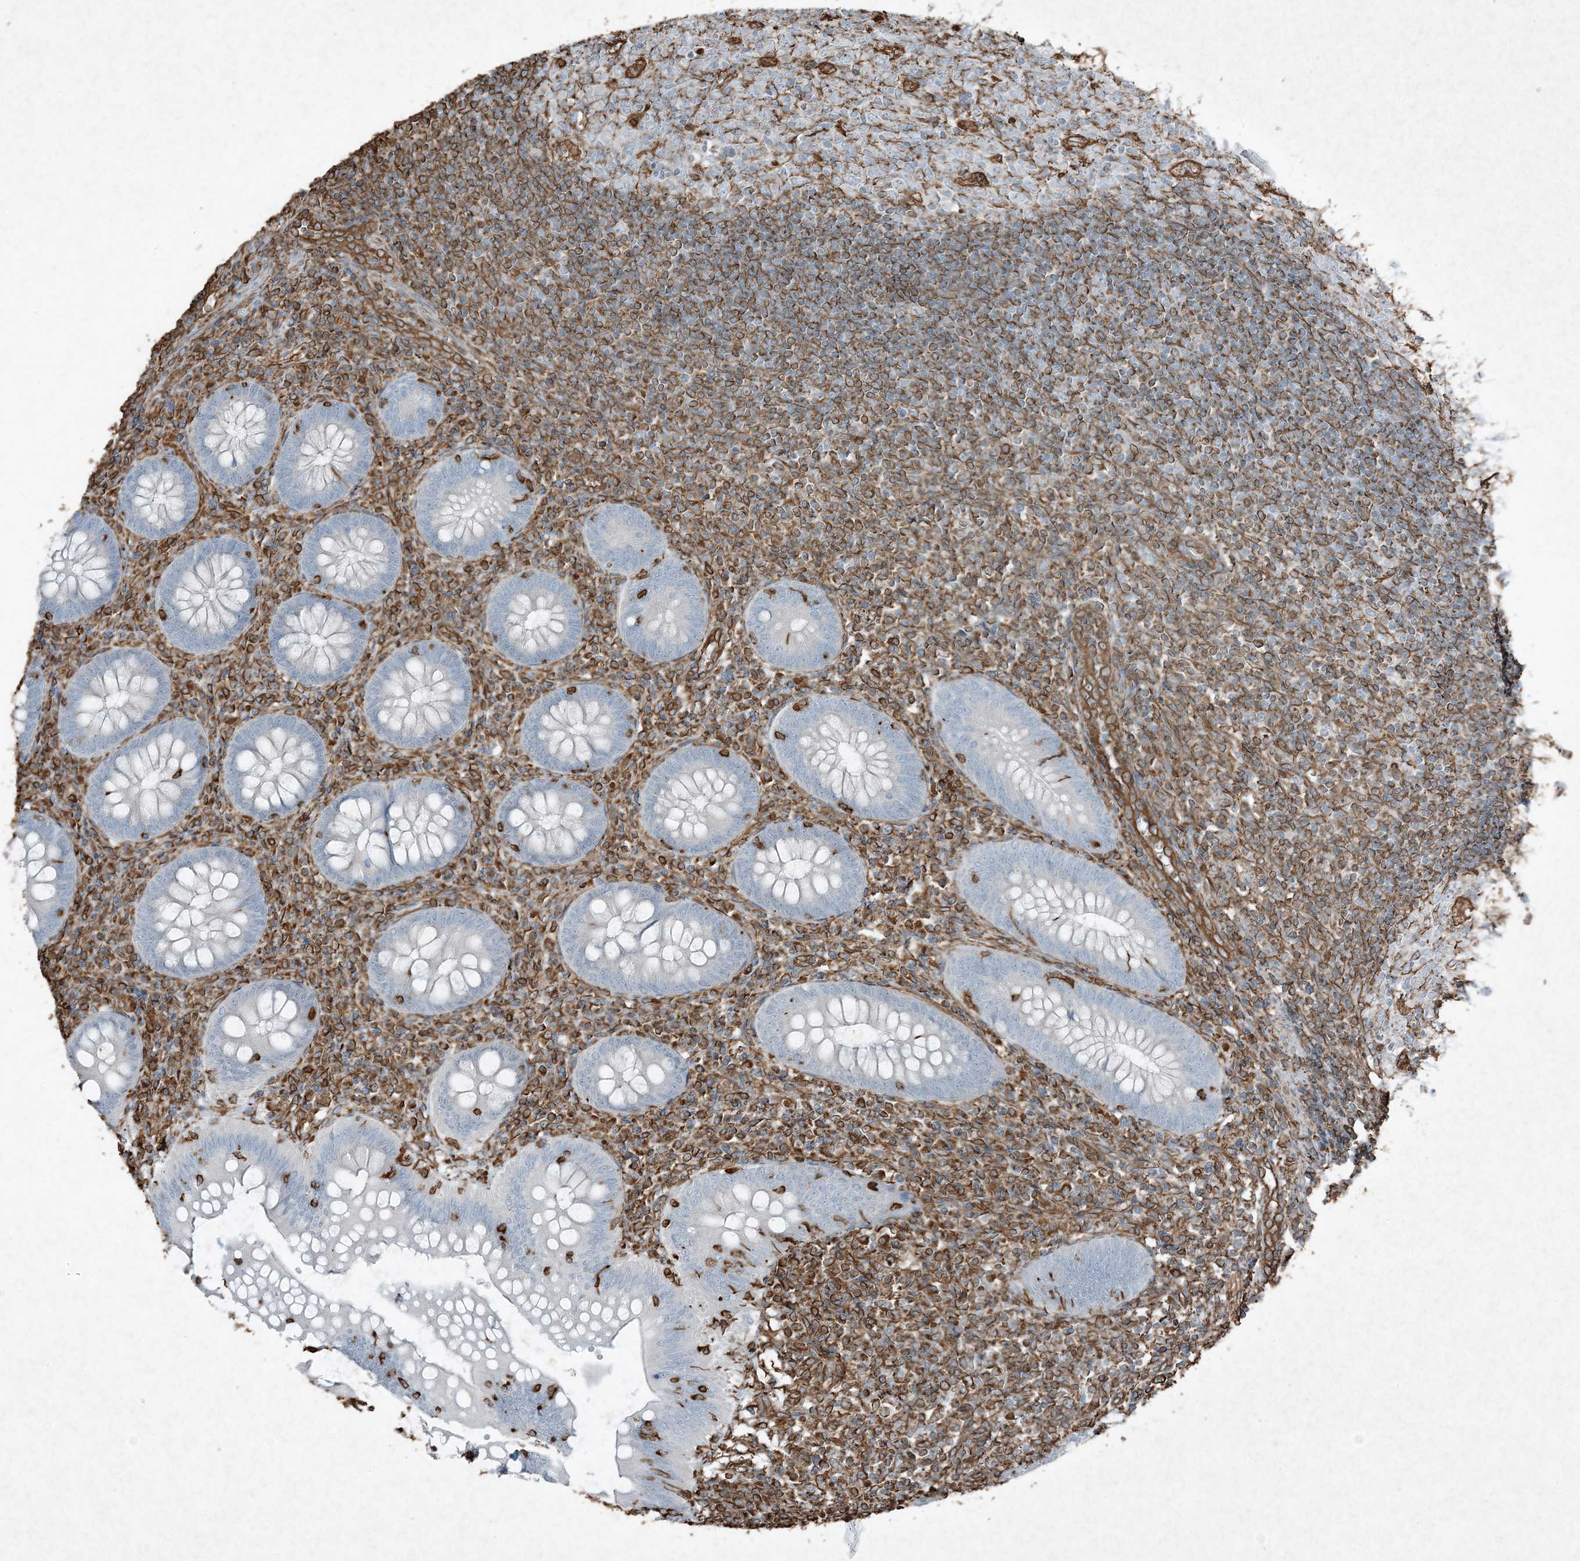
{"staining": {"intensity": "negative", "quantity": "none", "location": "none"}, "tissue": "appendix", "cell_type": "Glandular cells", "image_type": "normal", "snomed": [{"axis": "morphology", "description": "Normal tissue, NOS"}, {"axis": "topography", "description": "Appendix"}], "caption": "An image of appendix stained for a protein shows no brown staining in glandular cells.", "gene": "RYK", "patient": {"sex": "male", "age": 14}}